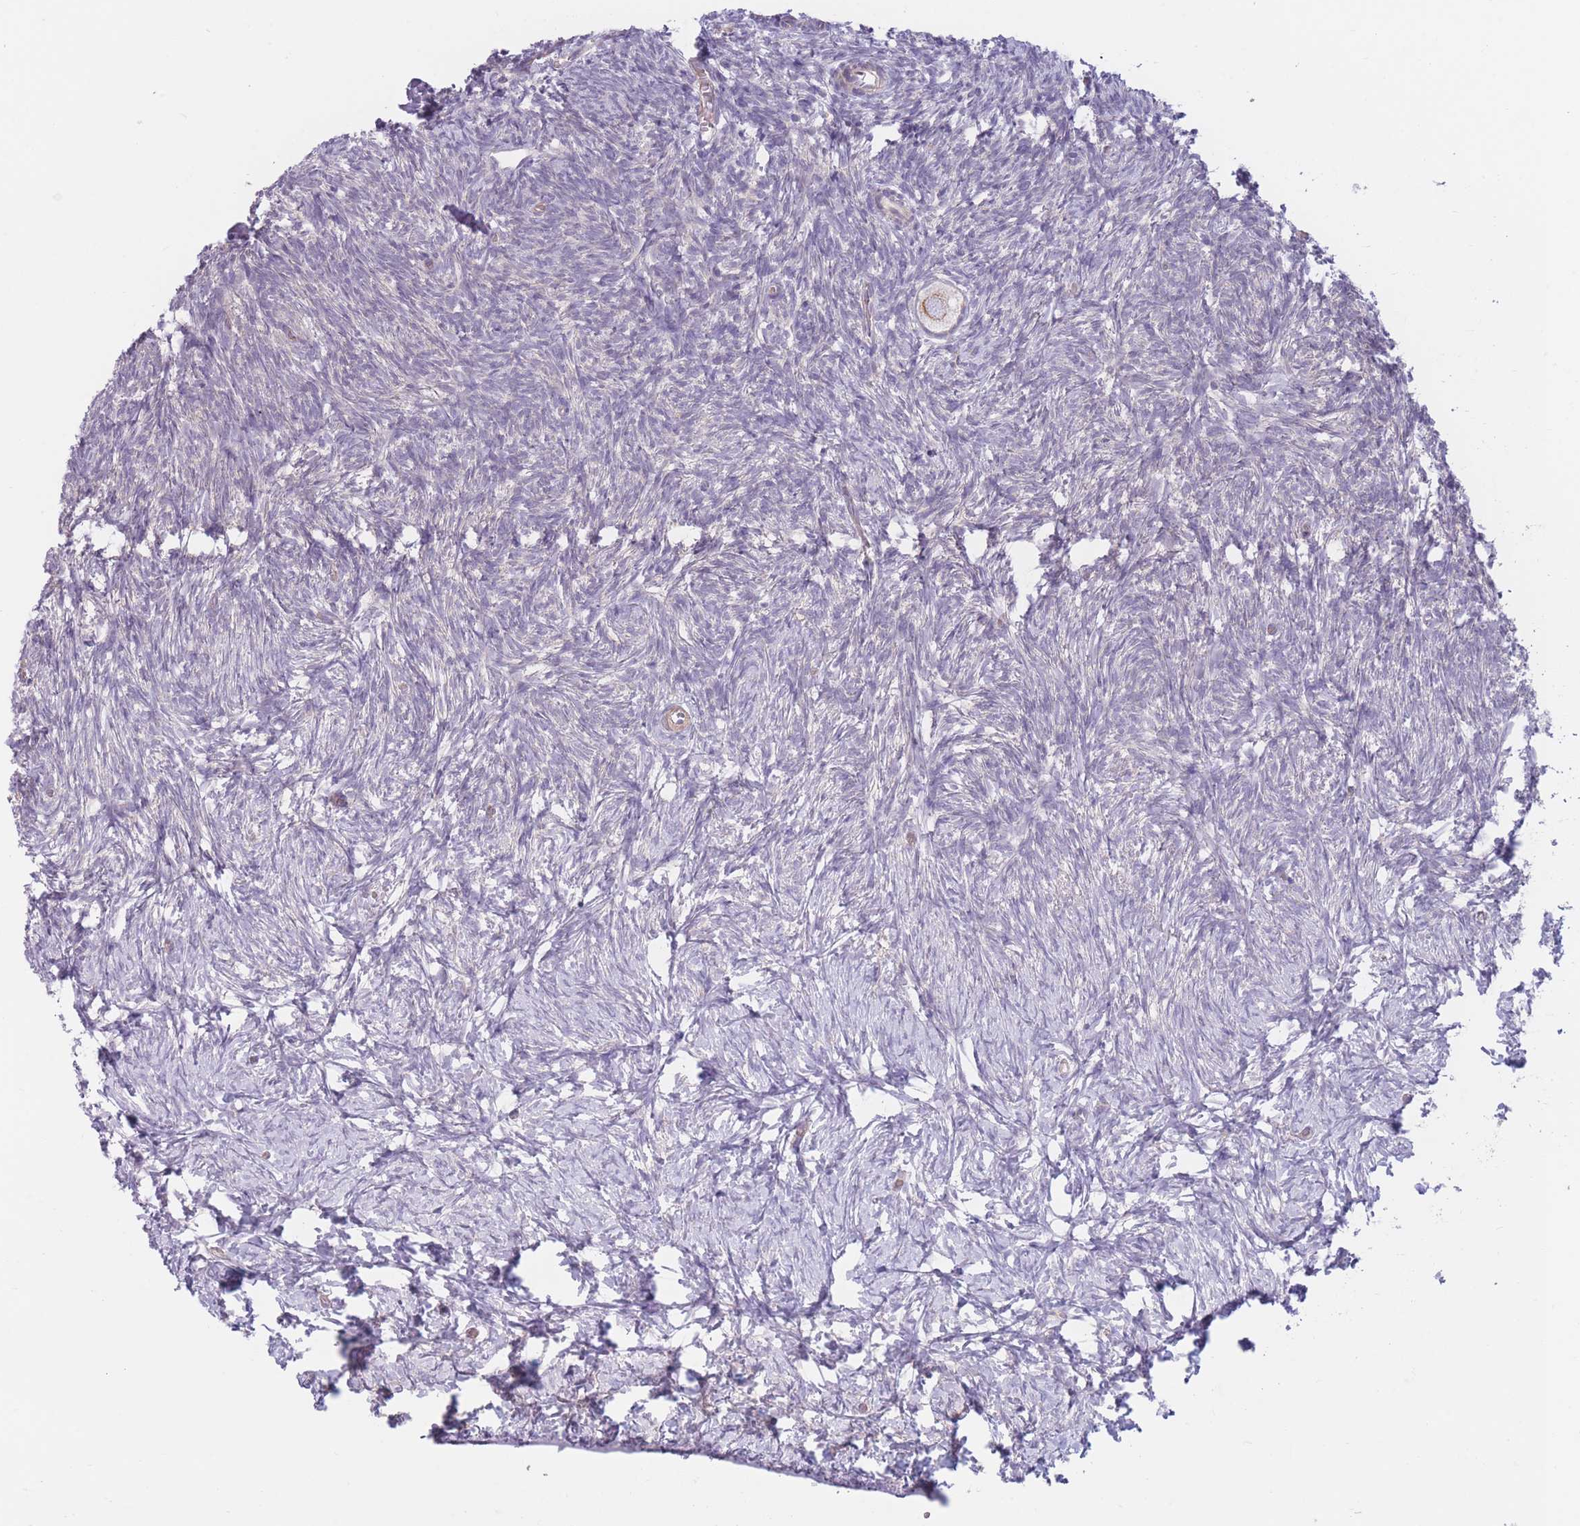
{"staining": {"intensity": "weak", "quantity": ">75%", "location": "cytoplasmic/membranous"}, "tissue": "ovary", "cell_type": "Follicle cells", "image_type": "normal", "snomed": [{"axis": "morphology", "description": "Normal tissue, NOS"}, {"axis": "topography", "description": "Ovary"}], "caption": "Protein staining of unremarkable ovary exhibits weak cytoplasmic/membranous positivity in approximately >75% of follicle cells. The staining is performed using DAB (3,3'-diaminobenzidine) brown chromogen to label protein expression. The nuclei are counter-stained blue using hematoxylin.", "gene": "SERPINB3", "patient": {"sex": "female", "age": 39}}